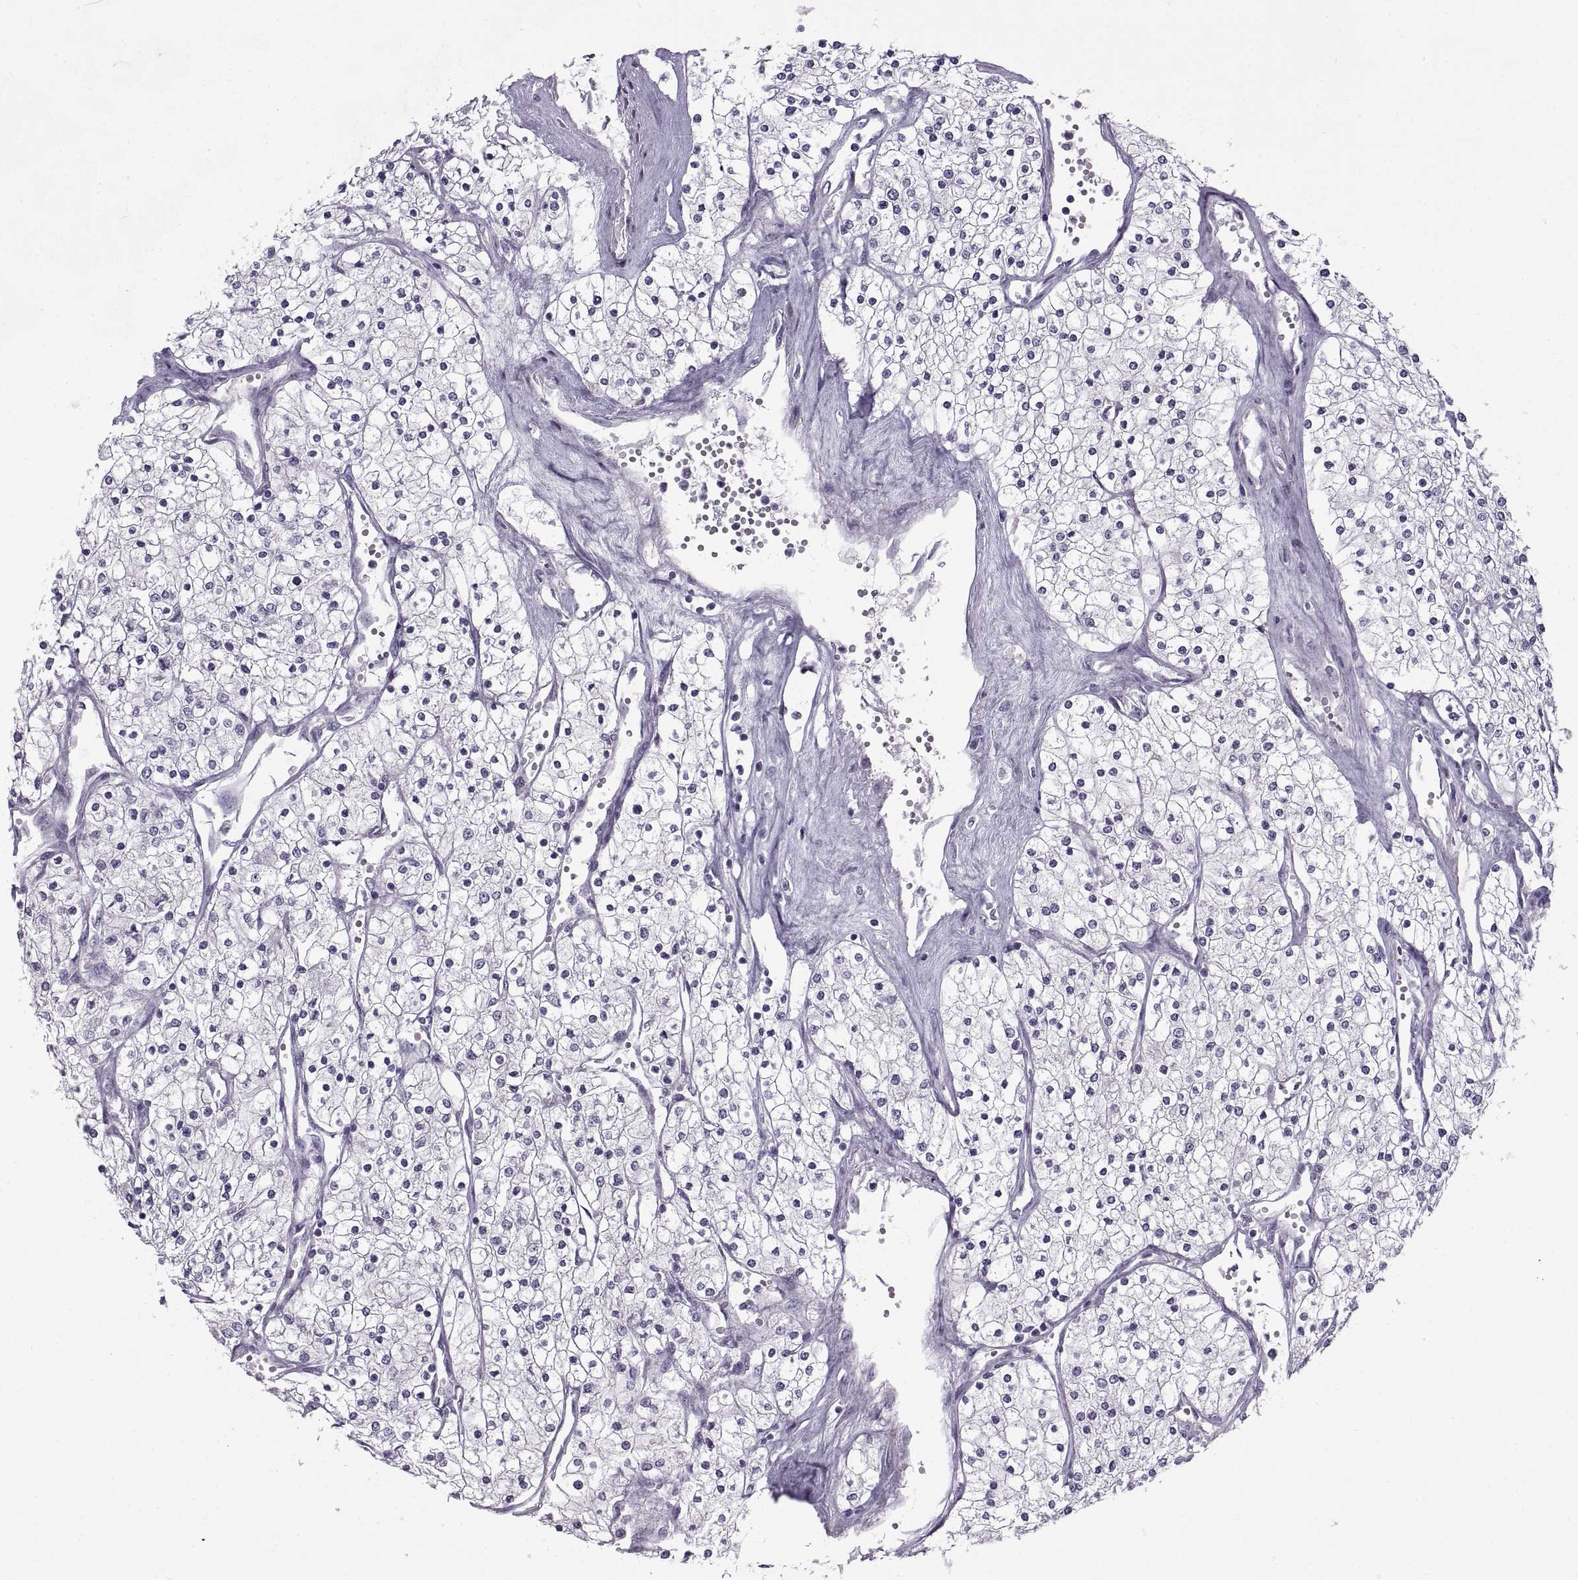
{"staining": {"intensity": "negative", "quantity": "none", "location": "none"}, "tissue": "renal cancer", "cell_type": "Tumor cells", "image_type": "cancer", "snomed": [{"axis": "morphology", "description": "Adenocarcinoma, NOS"}, {"axis": "topography", "description": "Kidney"}], "caption": "Immunohistochemical staining of adenocarcinoma (renal) displays no significant expression in tumor cells. Nuclei are stained in blue.", "gene": "BSPH1", "patient": {"sex": "male", "age": 80}}